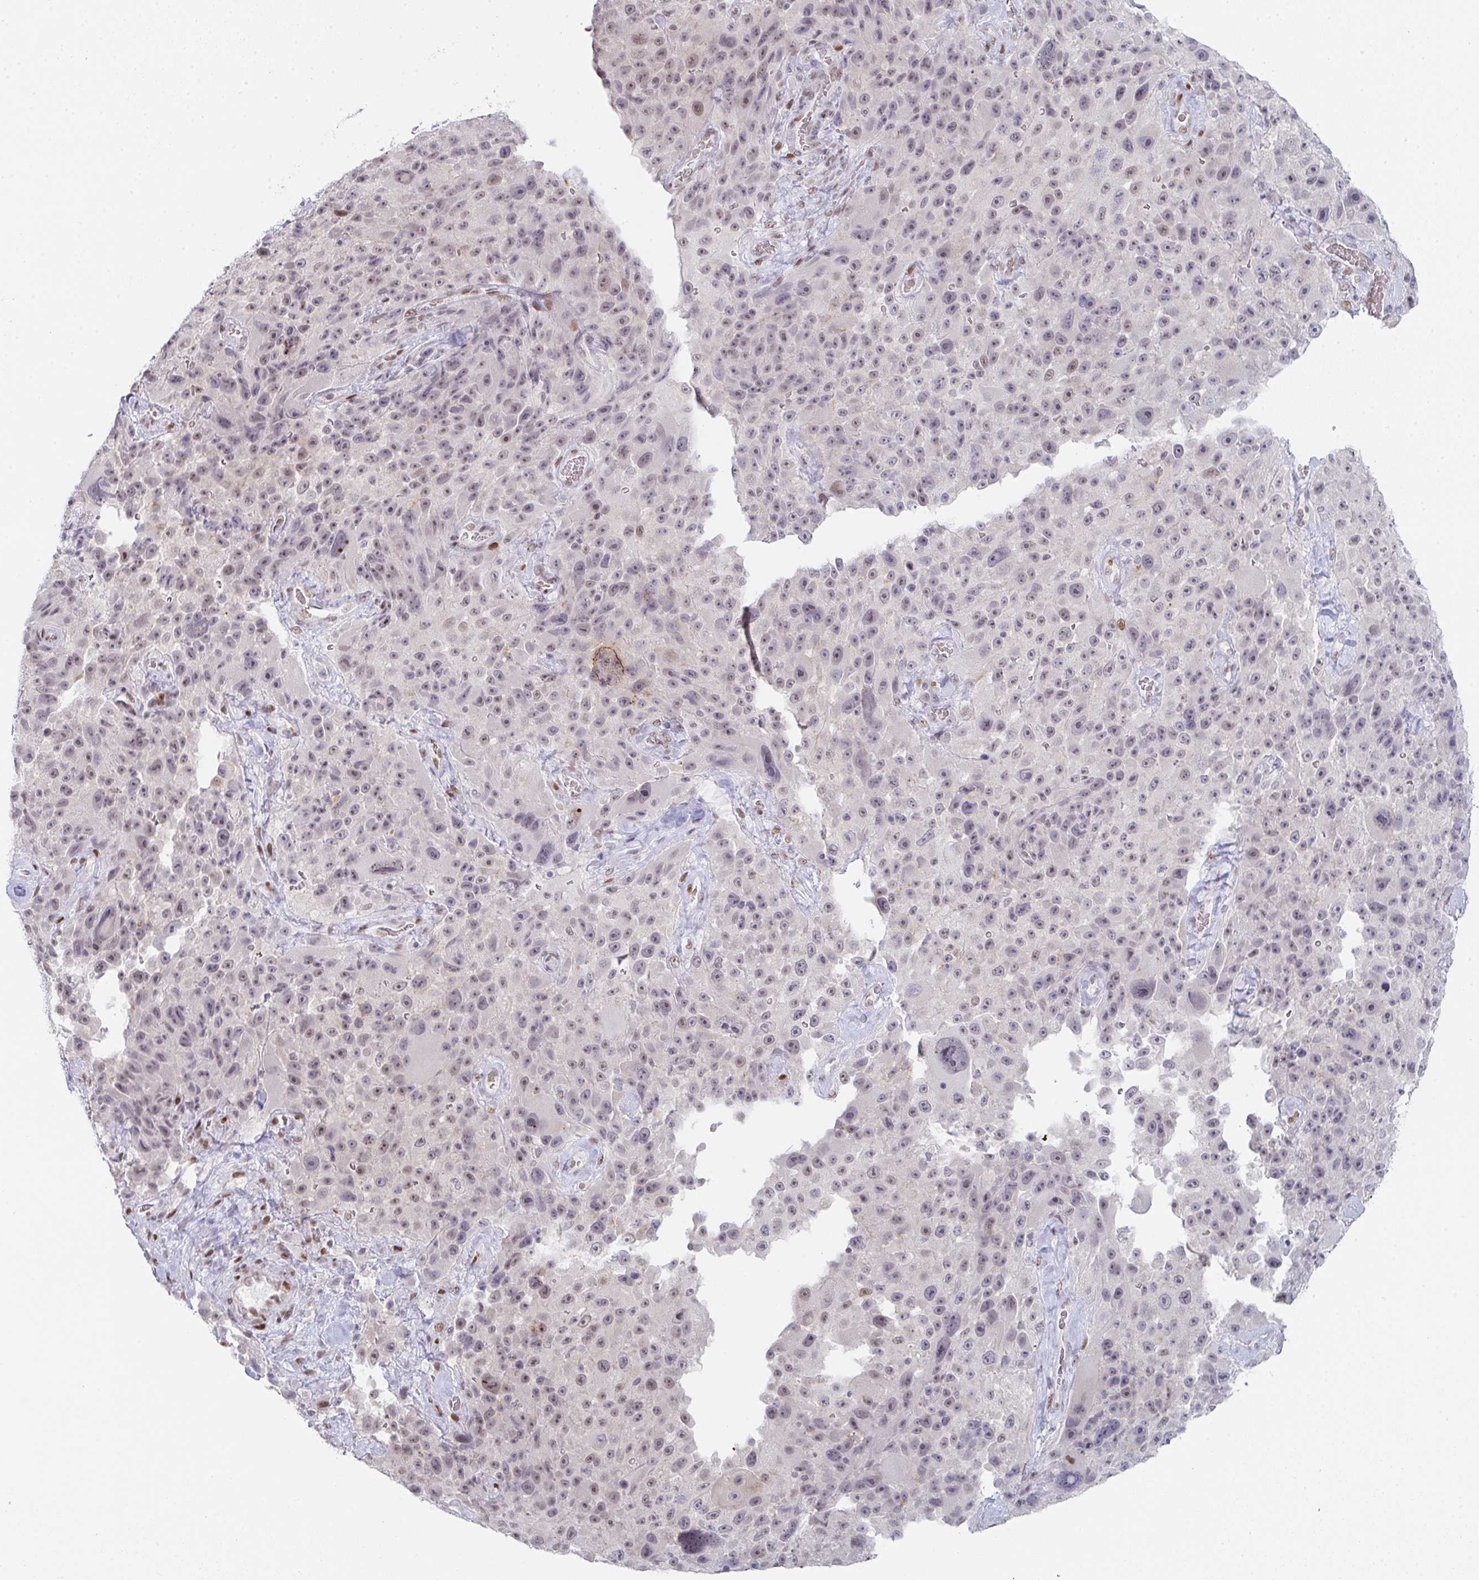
{"staining": {"intensity": "weak", "quantity": "25%-75%", "location": "nuclear"}, "tissue": "melanoma", "cell_type": "Tumor cells", "image_type": "cancer", "snomed": [{"axis": "morphology", "description": "Malignant melanoma, Metastatic site"}, {"axis": "topography", "description": "Lymph node"}], "caption": "Protein staining of malignant melanoma (metastatic site) tissue exhibits weak nuclear expression in about 25%-75% of tumor cells.", "gene": "POU2AF2", "patient": {"sex": "male", "age": 62}}